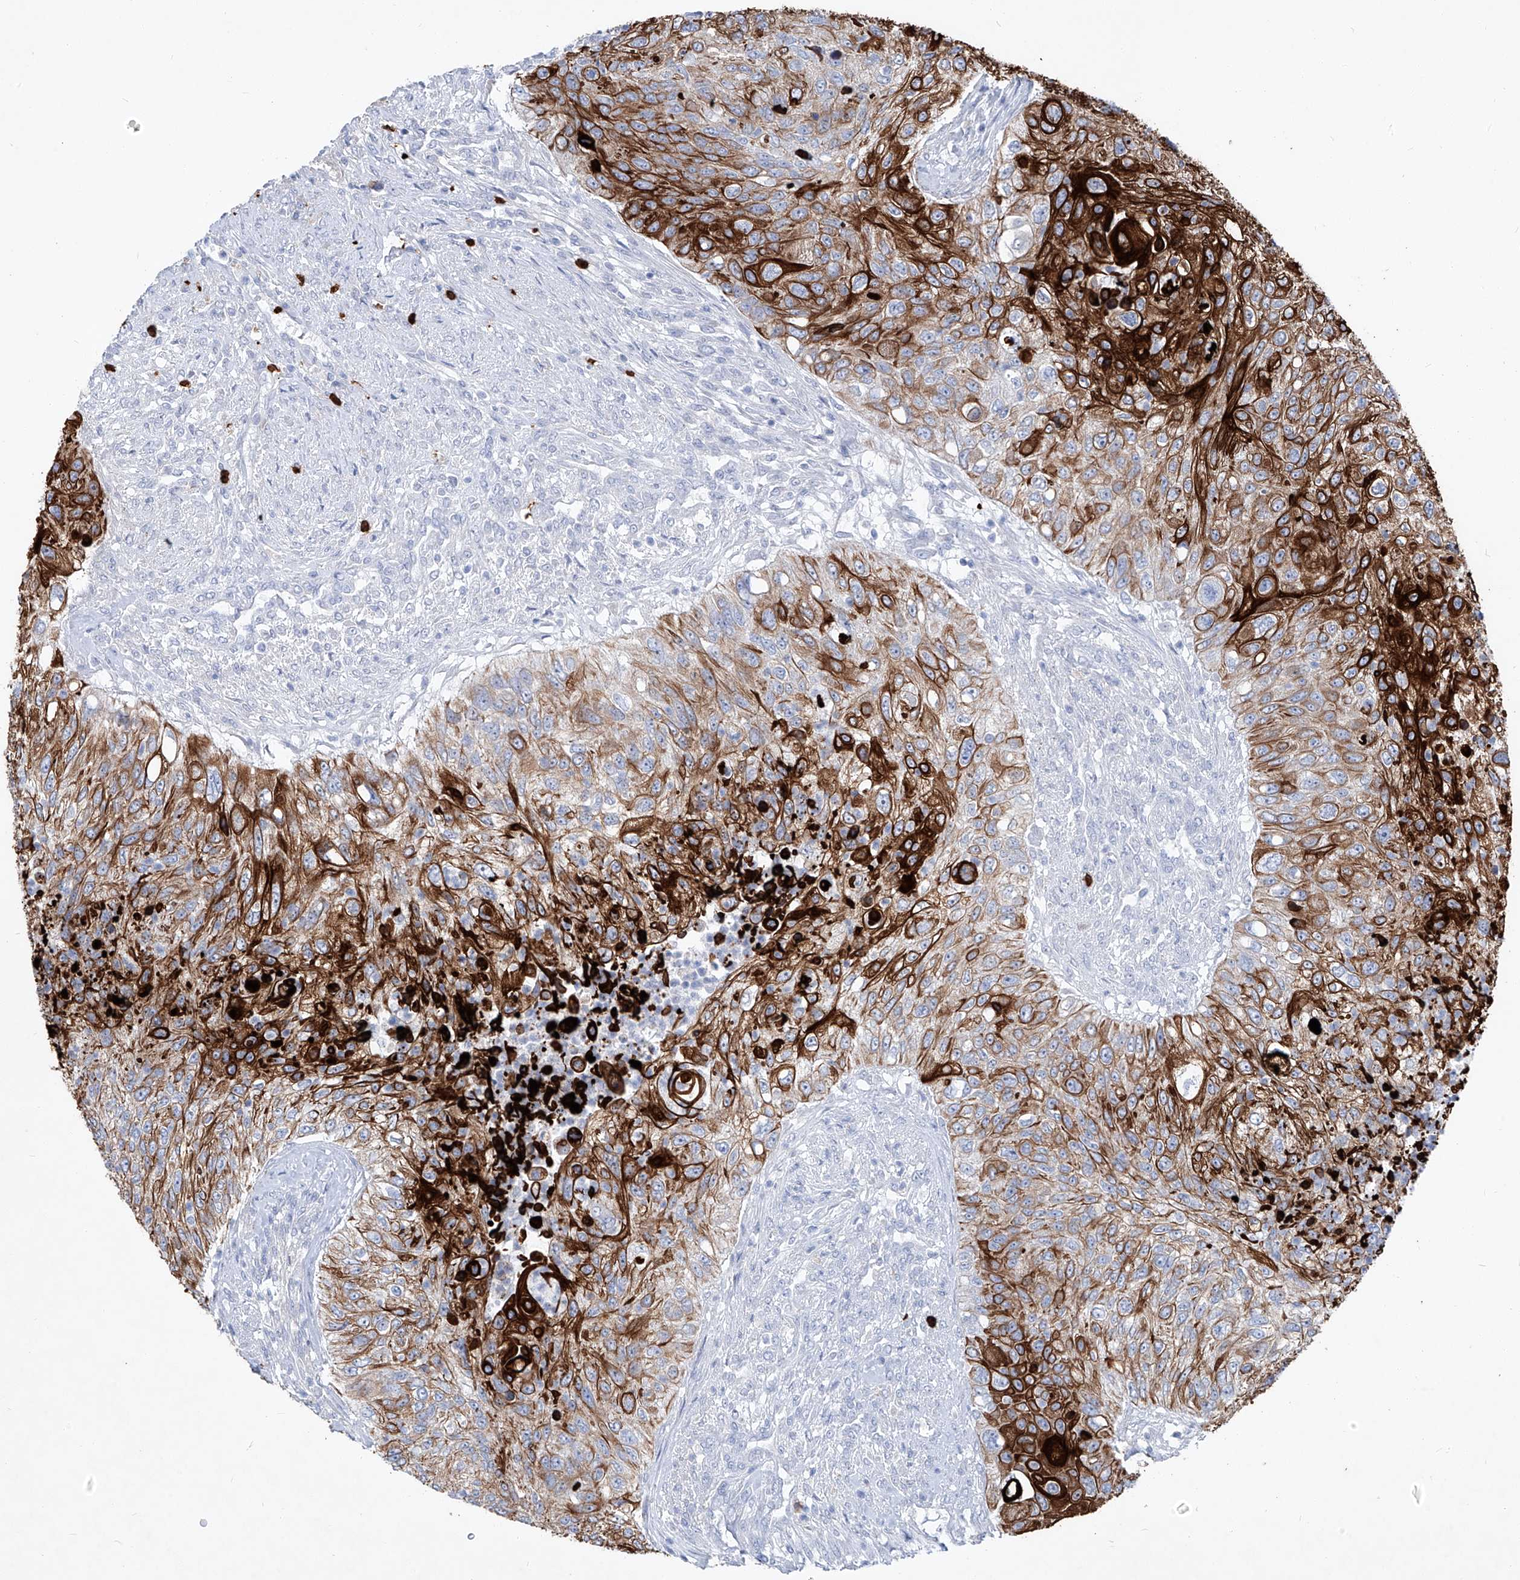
{"staining": {"intensity": "strong", "quantity": ">75%", "location": "cytoplasmic/membranous"}, "tissue": "urothelial cancer", "cell_type": "Tumor cells", "image_type": "cancer", "snomed": [{"axis": "morphology", "description": "Urothelial carcinoma, High grade"}, {"axis": "topography", "description": "Urinary bladder"}], "caption": "IHC histopathology image of neoplastic tissue: urothelial carcinoma (high-grade) stained using immunohistochemistry exhibits high levels of strong protein expression localized specifically in the cytoplasmic/membranous of tumor cells, appearing as a cytoplasmic/membranous brown color.", "gene": "FRS3", "patient": {"sex": "female", "age": 60}}